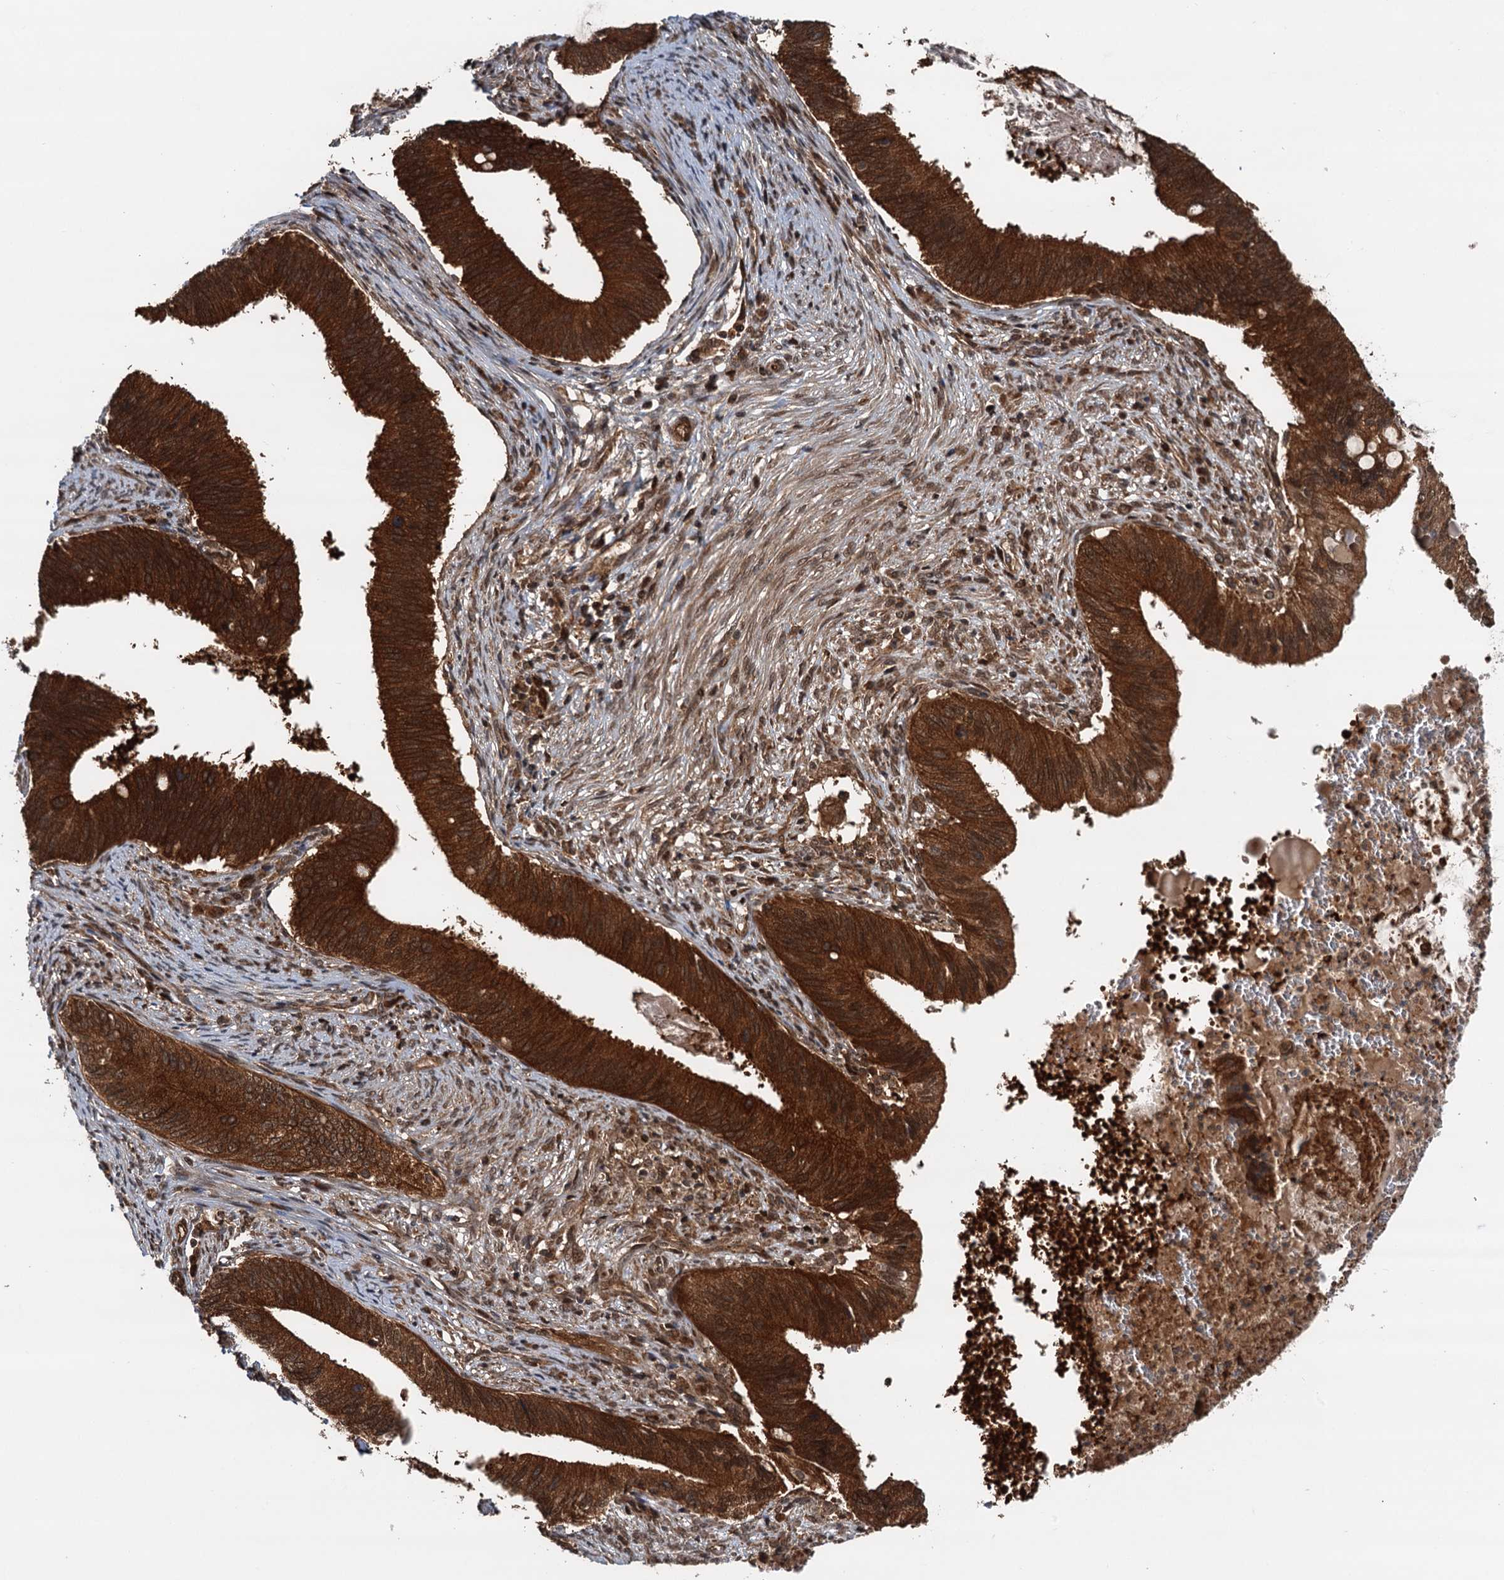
{"staining": {"intensity": "strong", "quantity": ">75%", "location": "cytoplasmic/membranous"}, "tissue": "cervical cancer", "cell_type": "Tumor cells", "image_type": "cancer", "snomed": [{"axis": "morphology", "description": "Adenocarcinoma, NOS"}, {"axis": "topography", "description": "Cervix"}], "caption": "IHC (DAB (3,3'-diaminobenzidine)) staining of cervical cancer (adenocarcinoma) displays strong cytoplasmic/membranous protein positivity in approximately >75% of tumor cells.", "gene": "STUB1", "patient": {"sex": "female", "age": 42}}